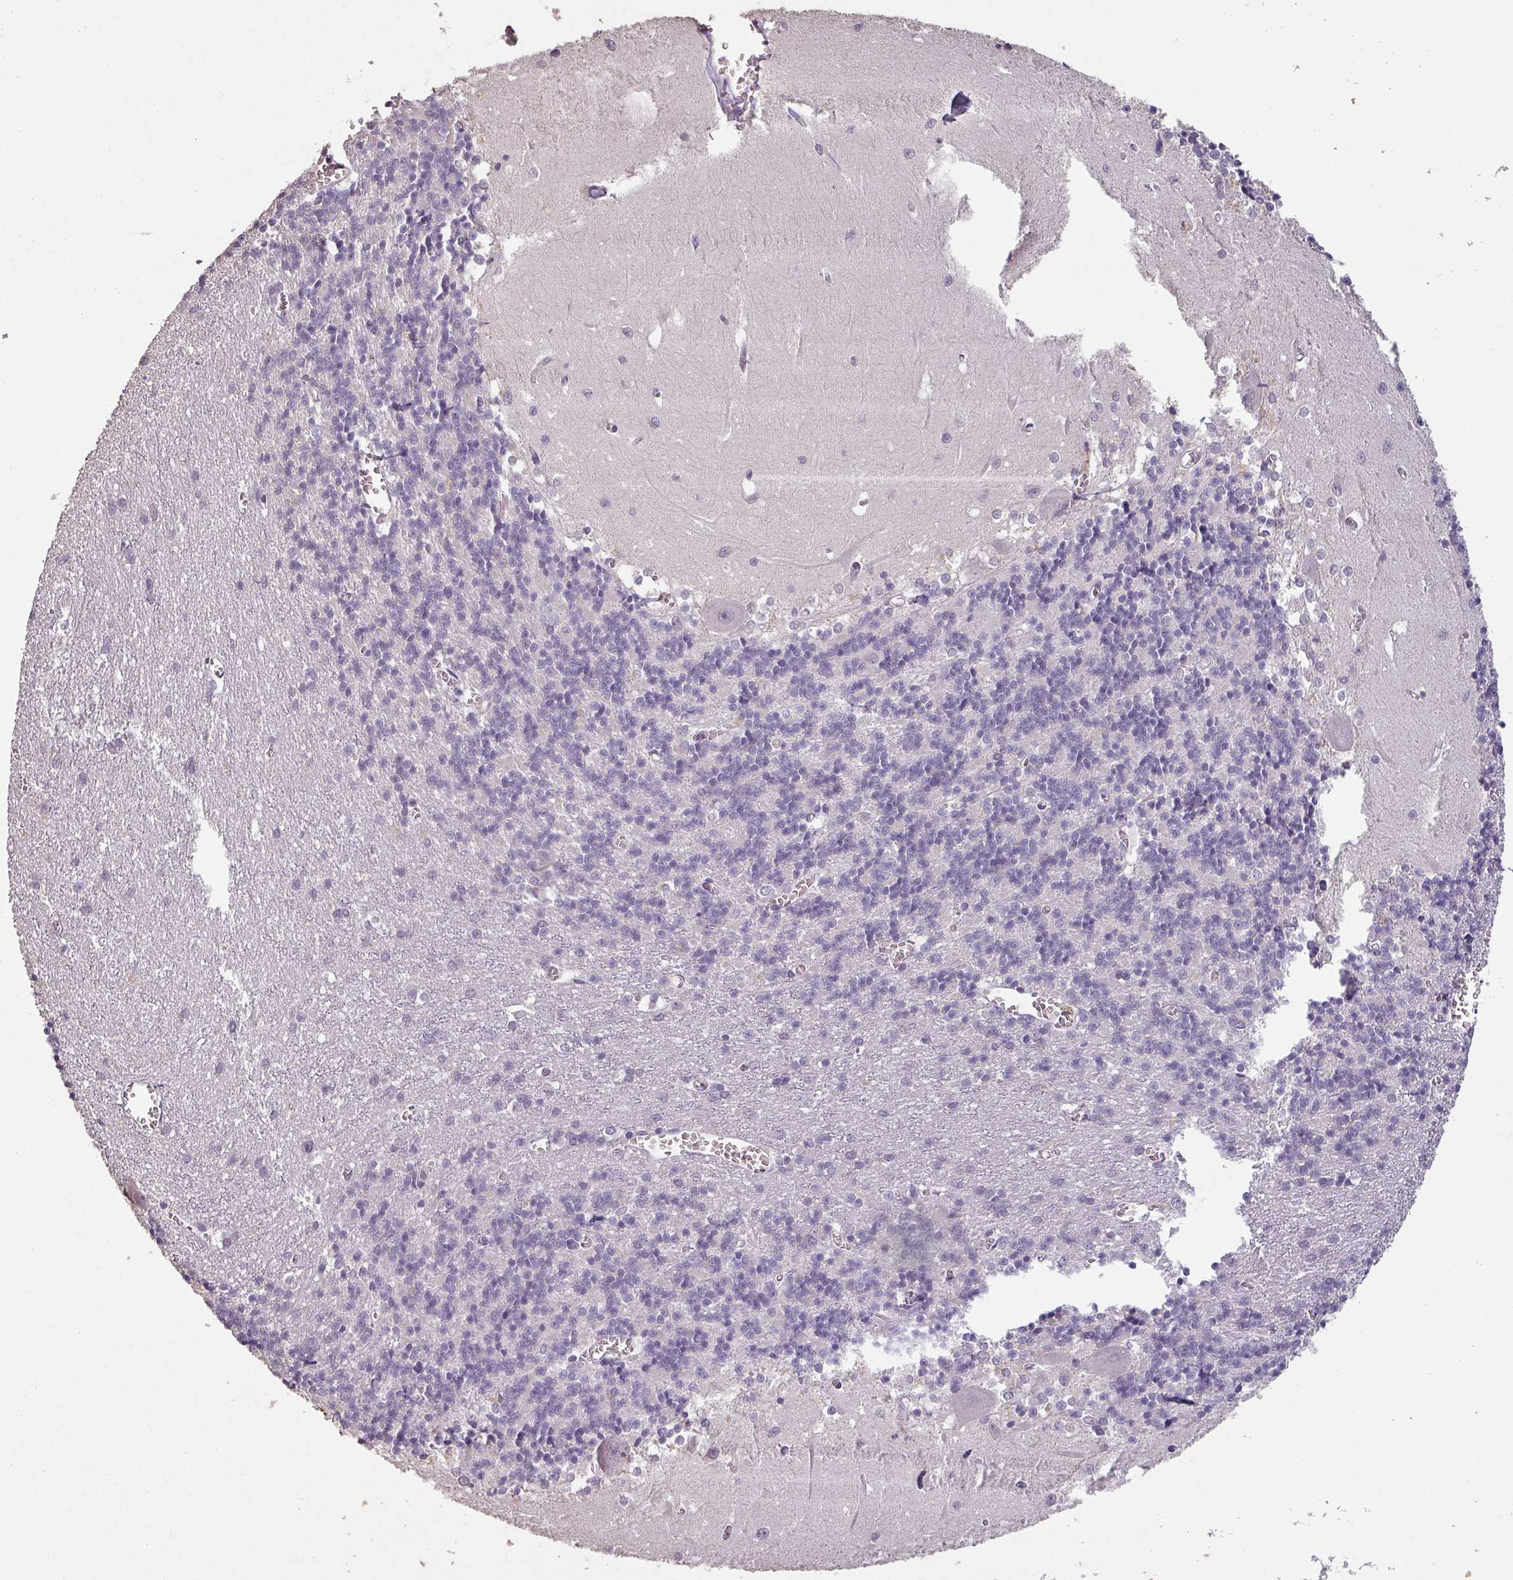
{"staining": {"intensity": "negative", "quantity": "none", "location": "none"}, "tissue": "cerebellum", "cell_type": "Cells in granular layer", "image_type": "normal", "snomed": [{"axis": "morphology", "description": "Normal tissue, NOS"}, {"axis": "topography", "description": "Cerebellum"}], "caption": "Cells in granular layer show no significant positivity in normal cerebellum. (Brightfield microscopy of DAB immunohistochemistry at high magnification).", "gene": "LYPLA1", "patient": {"sex": "male", "age": 37}}